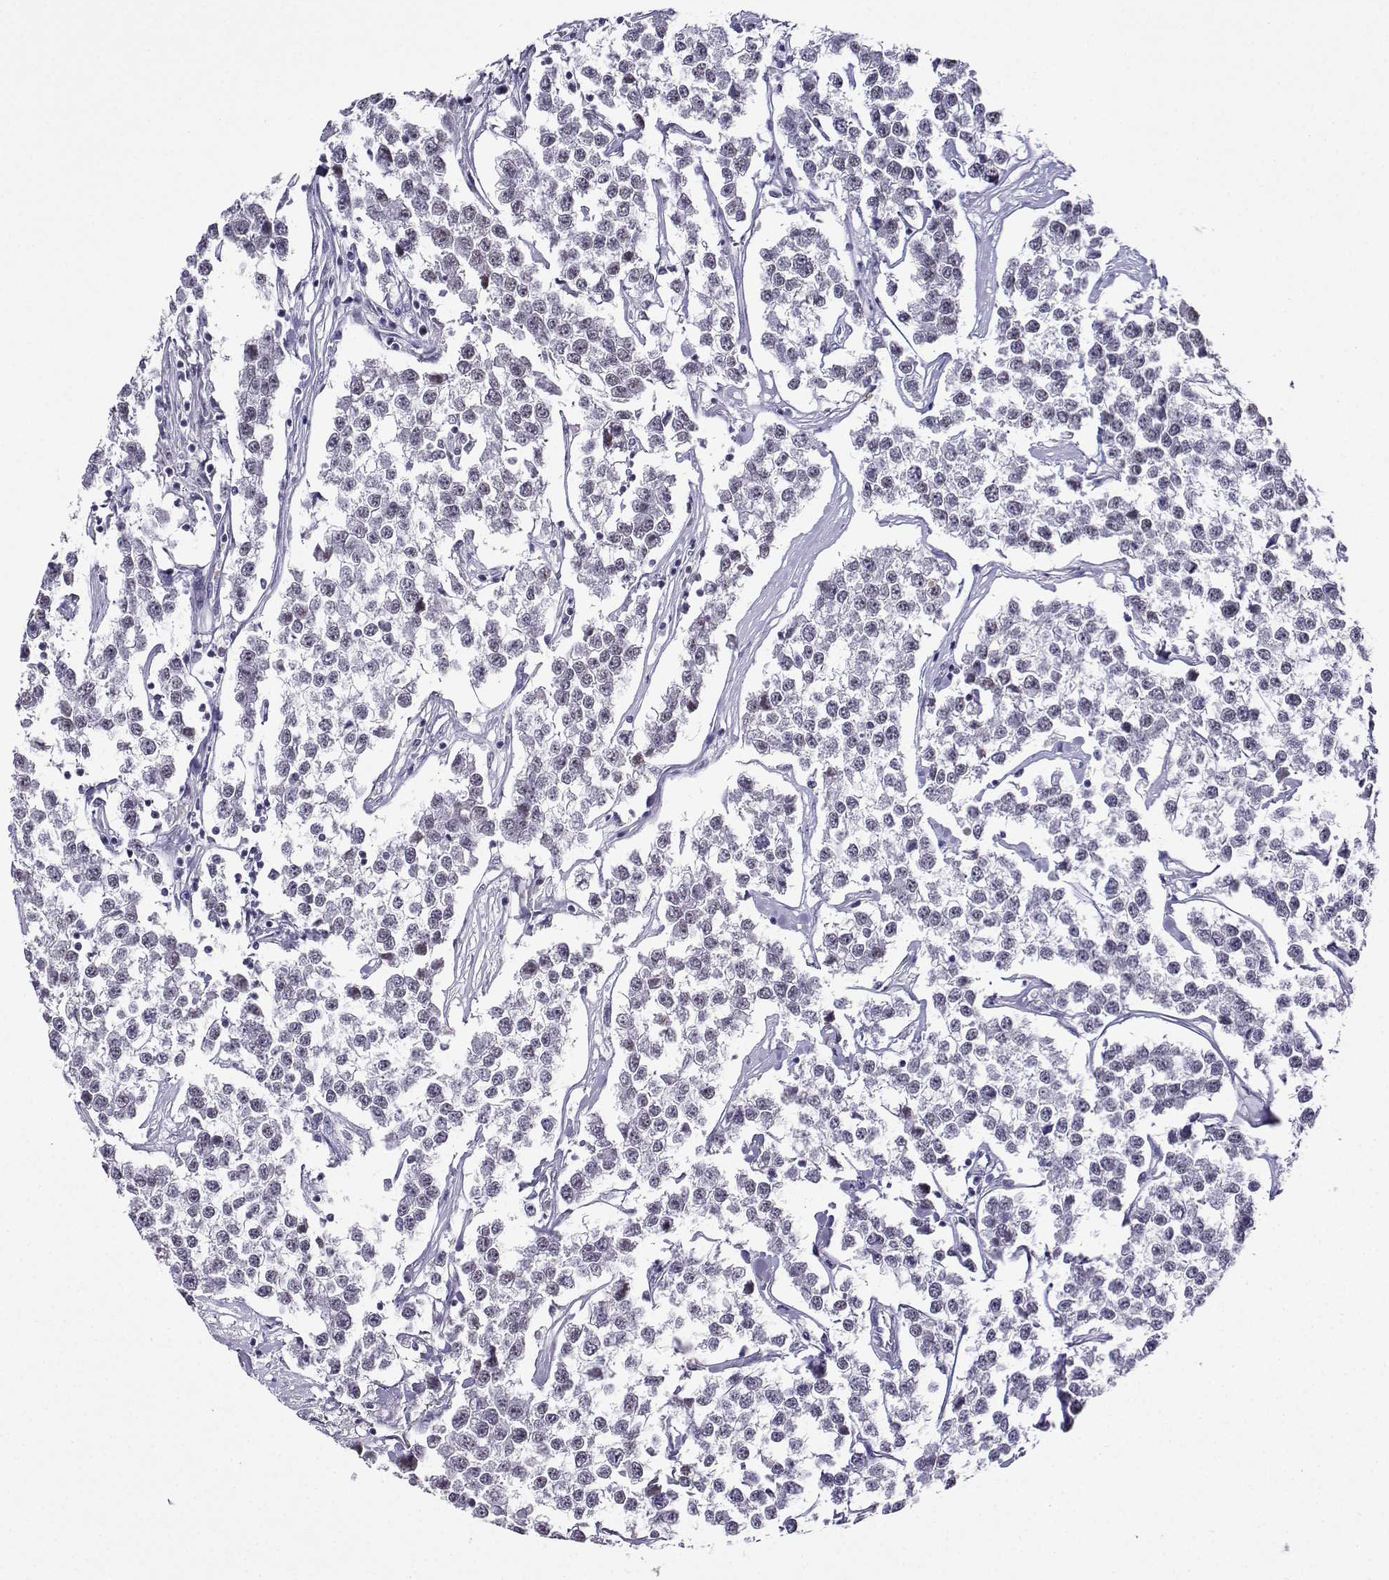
{"staining": {"intensity": "negative", "quantity": "none", "location": "none"}, "tissue": "testis cancer", "cell_type": "Tumor cells", "image_type": "cancer", "snomed": [{"axis": "morphology", "description": "Seminoma, NOS"}, {"axis": "topography", "description": "Testis"}], "caption": "DAB (3,3'-diaminobenzidine) immunohistochemical staining of testis seminoma shows no significant positivity in tumor cells.", "gene": "LRFN2", "patient": {"sex": "male", "age": 59}}